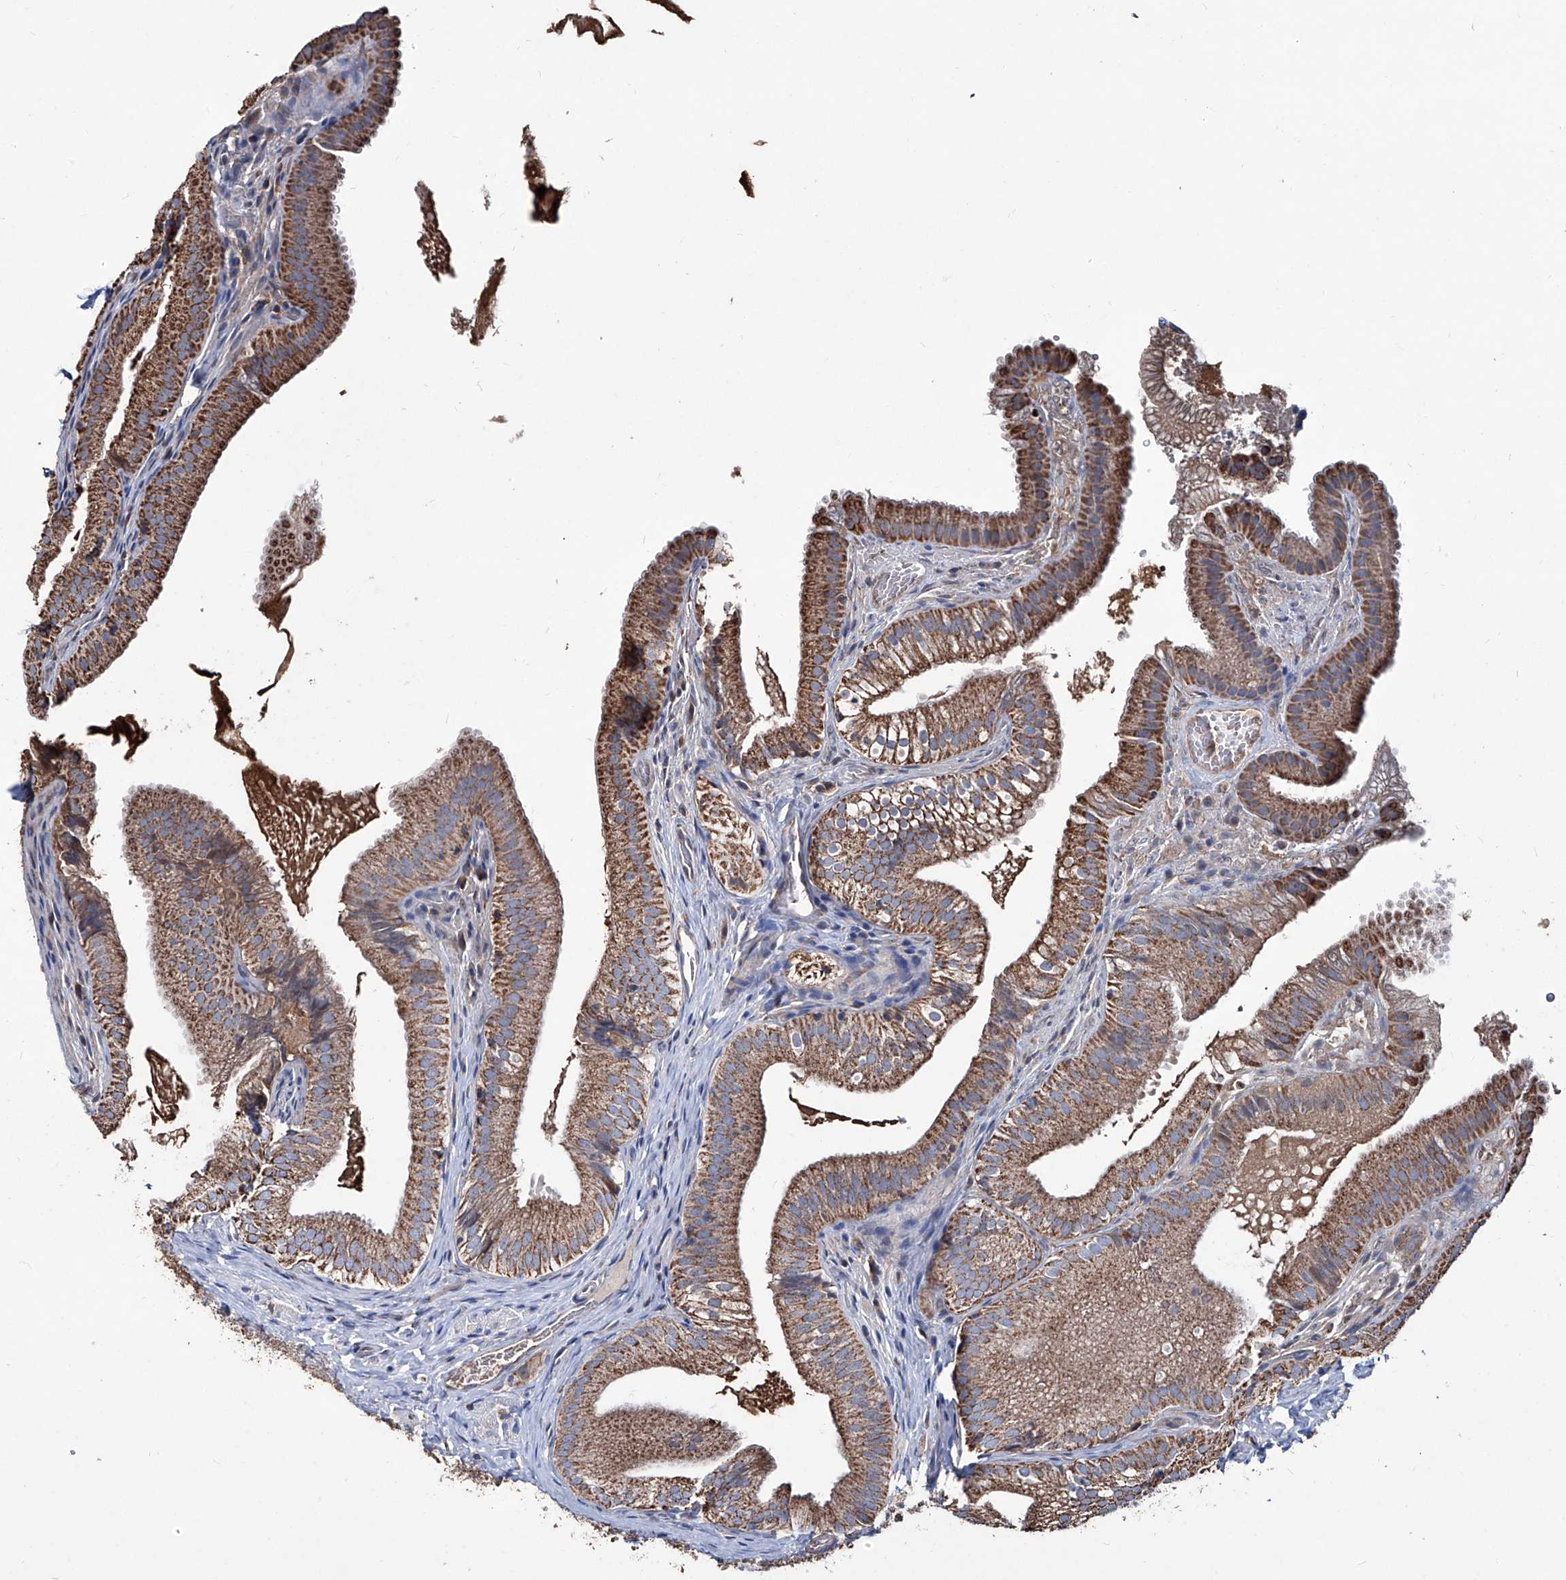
{"staining": {"intensity": "strong", "quantity": ">75%", "location": "cytoplasmic/membranous"}, "tissue": "gallbladder", "cell_type": "Glandular cells", "image_type": "normal", "snomed": [{"axis": "morphology", "description": "Normal tissue, NOS"}, {"axis": "topography", "description": "Gallbladder"}], "caption": "A high amount of strong cytoplasmic/membranous staining is identified in approximately >75% of glandular cells in unremarkable gallbladder.", "gene": "NHS", "patient": {"sex": "female", "age": 30}}